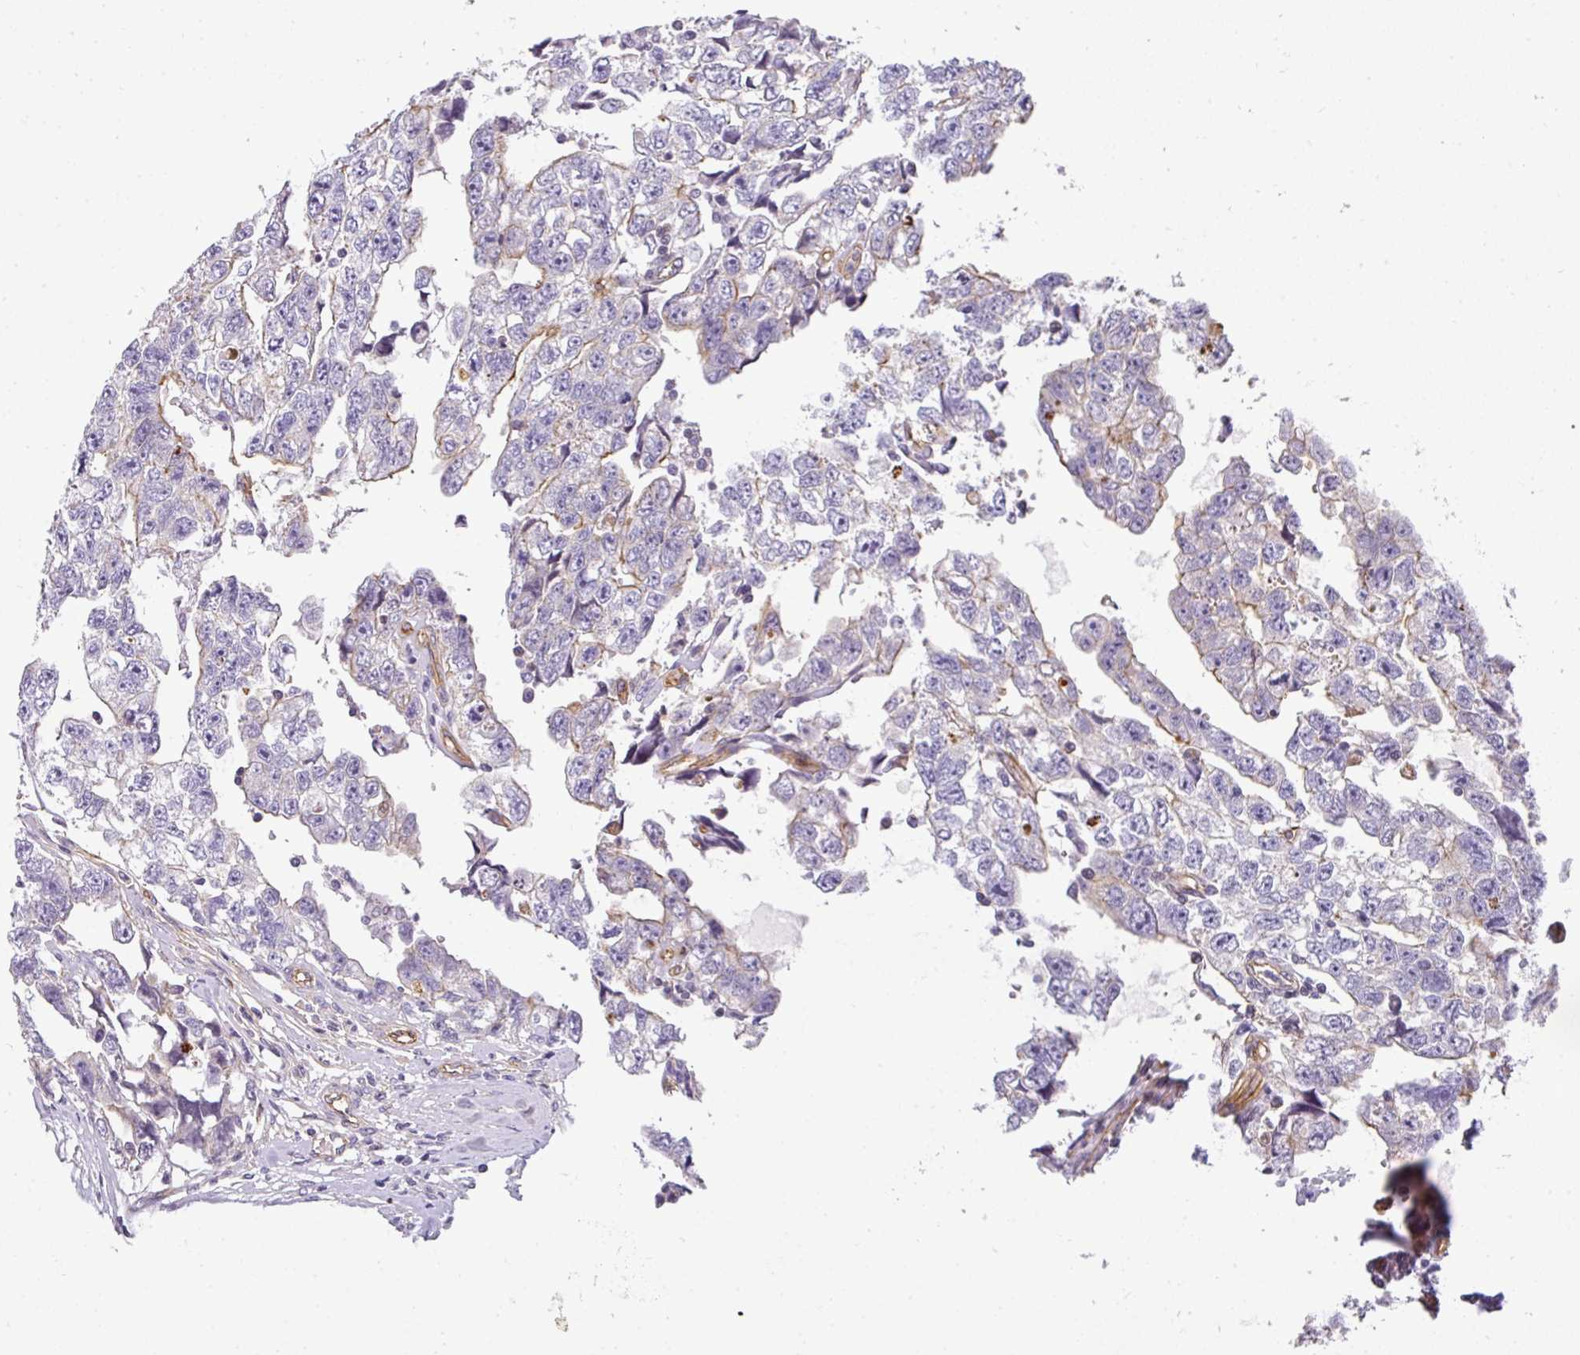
{"staining": {"intensity": "weak", "quantity": "<25%", "location": "cytoplasmic/membranous"}, "tissue": "testis cancer", "cell_type": "Tumor cells", "image_type": "cancer", "snomed": [{"axis": "morphology", "description": "Carcinoma, Embryonal, NOS"}, {"axis": "topography", "description": "Testis"}], "caption": "Human testis cancer (embryonal carcinoma) stained for a protein using immunohistochemistry displays no staining in tumor cells.", "gene": "OR11H4", "patient": {"sex": "male", "age": 22}}